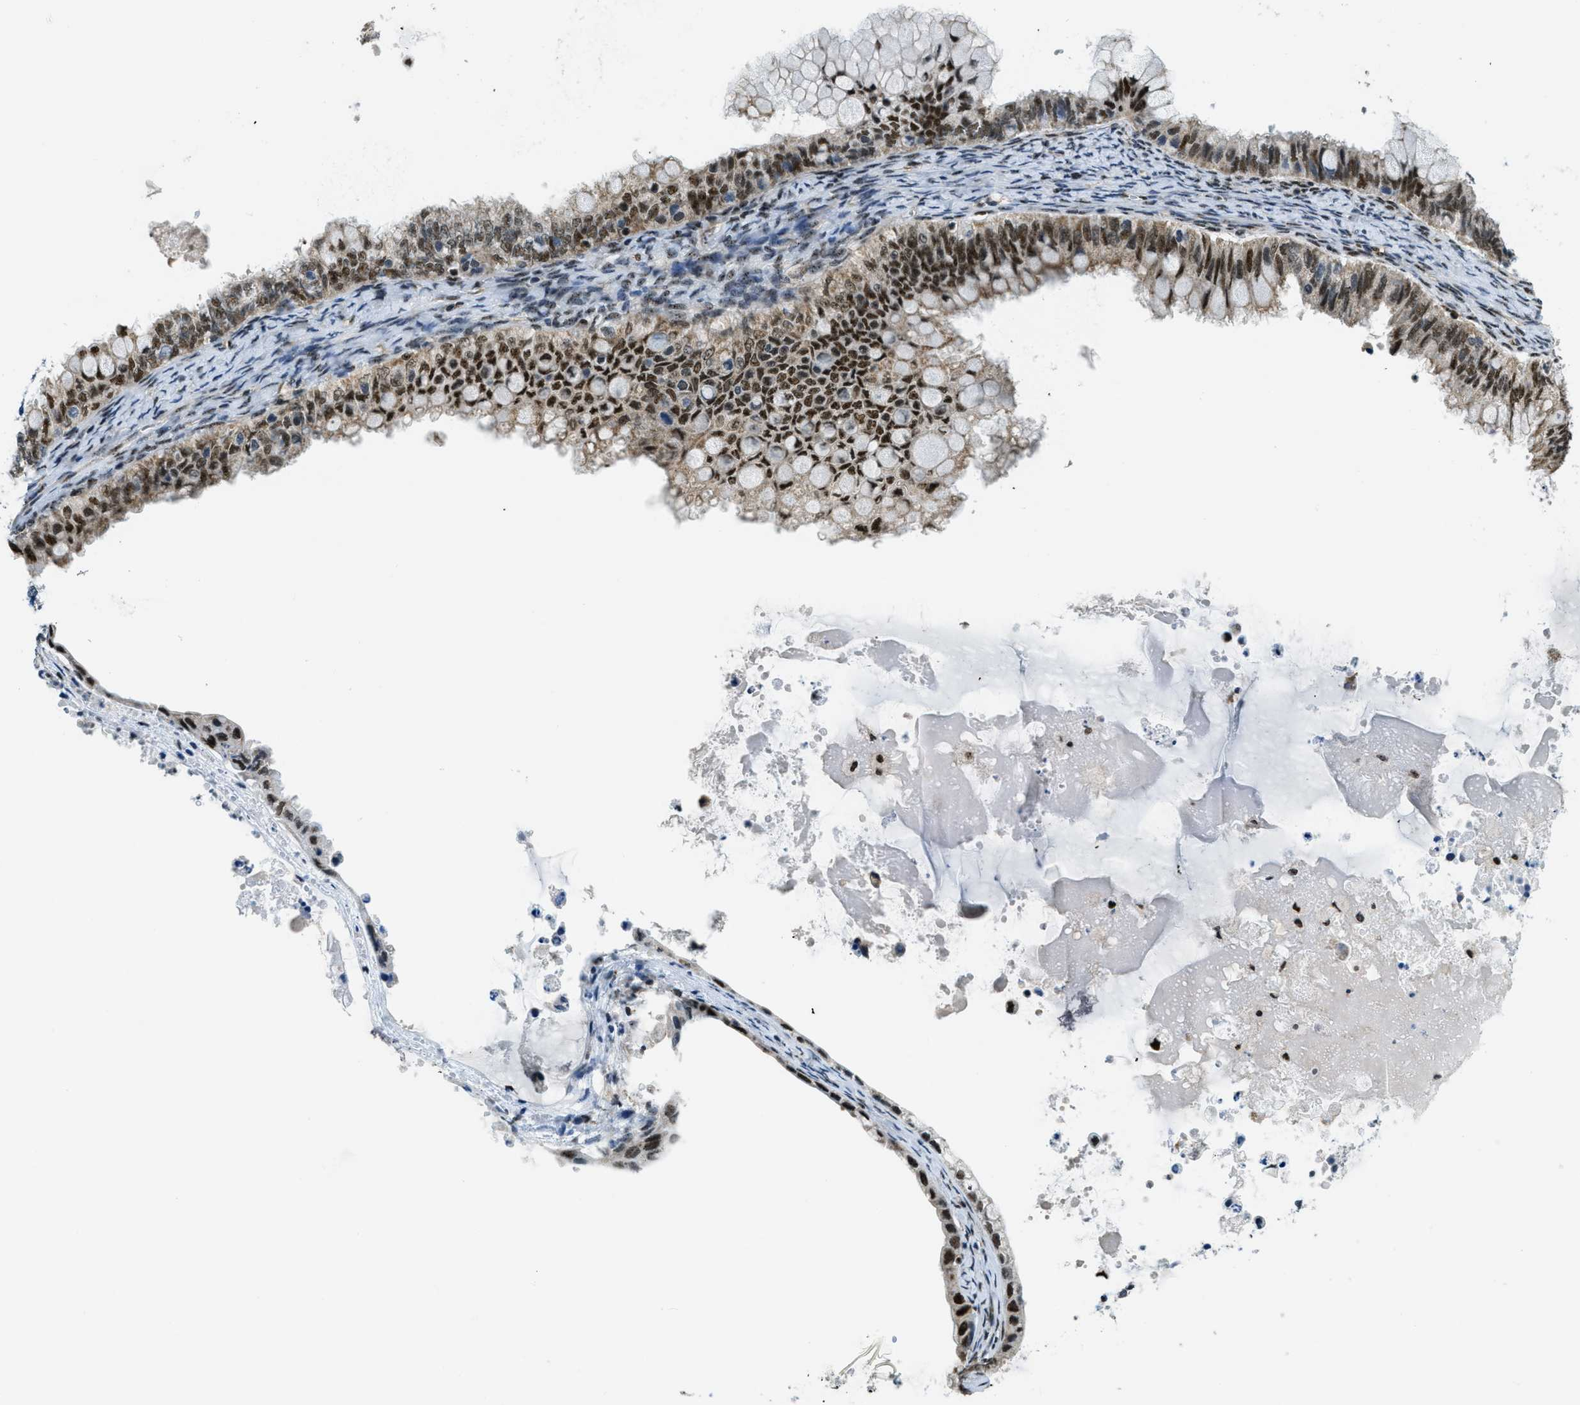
{"staining": {"intensity": "strong", "quantity": ">75%", "location": "cytoplasmic/membranous,nuclear"}, "tissue": "ovarian cancer", "cell_type": "Tumor cells", "image_type": "cancer", "snomed": [{"axis": "morphology", "description": "Cystadenocarcinoma, mucinous, NOS"}, {"axis": "topography", "description": "Ovary"}], "caption": "High-power microscopy captured an immunohistochemistry (IHC) photomicrograph of ovarian cancer, revealing strong cytoplasmic/membranous and nuclear positivity in about >75% of tumor cells.", "gene": "SP100", "patient": {"sex": "female", "age": 80}}